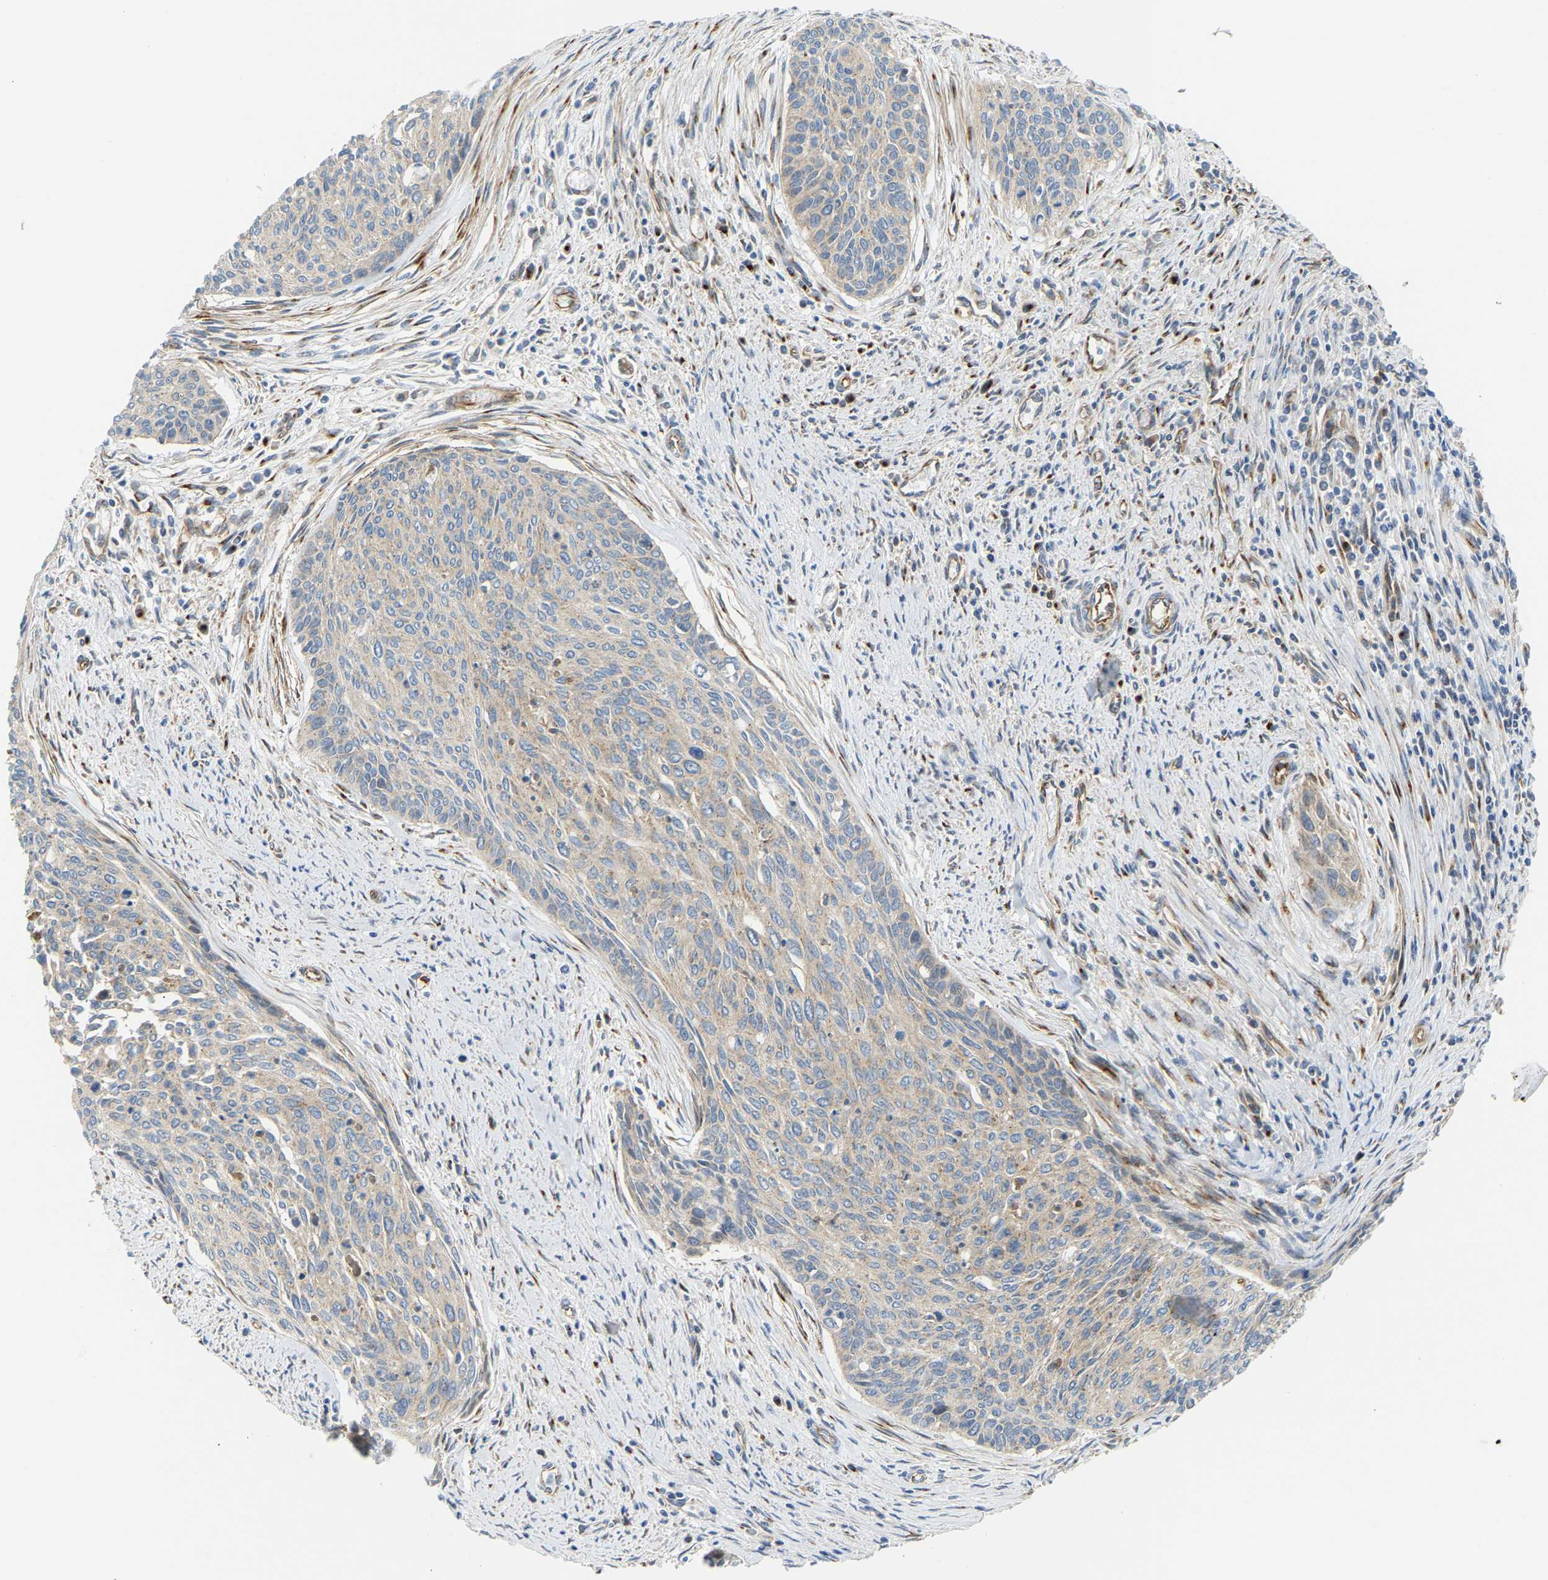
{"staining": {"intensity": "negative", "quantity": "none", "location": "none"}, "tissue": "cervical cancer", "cell_type": "Tumor cells", "image_type": "cancer", "snomed": [{"axis": "morphology", "description": "Squamous cell carcinoma, NOS"}, {"axis": "topography", "description": "Cervix"}], "caption": "Cervical cancer stained for a protein using immunohistochemistry exhibits no positivity tumor cells.", "gene": "YIPF2", "patient": {"sex": "female", "age": 55}}